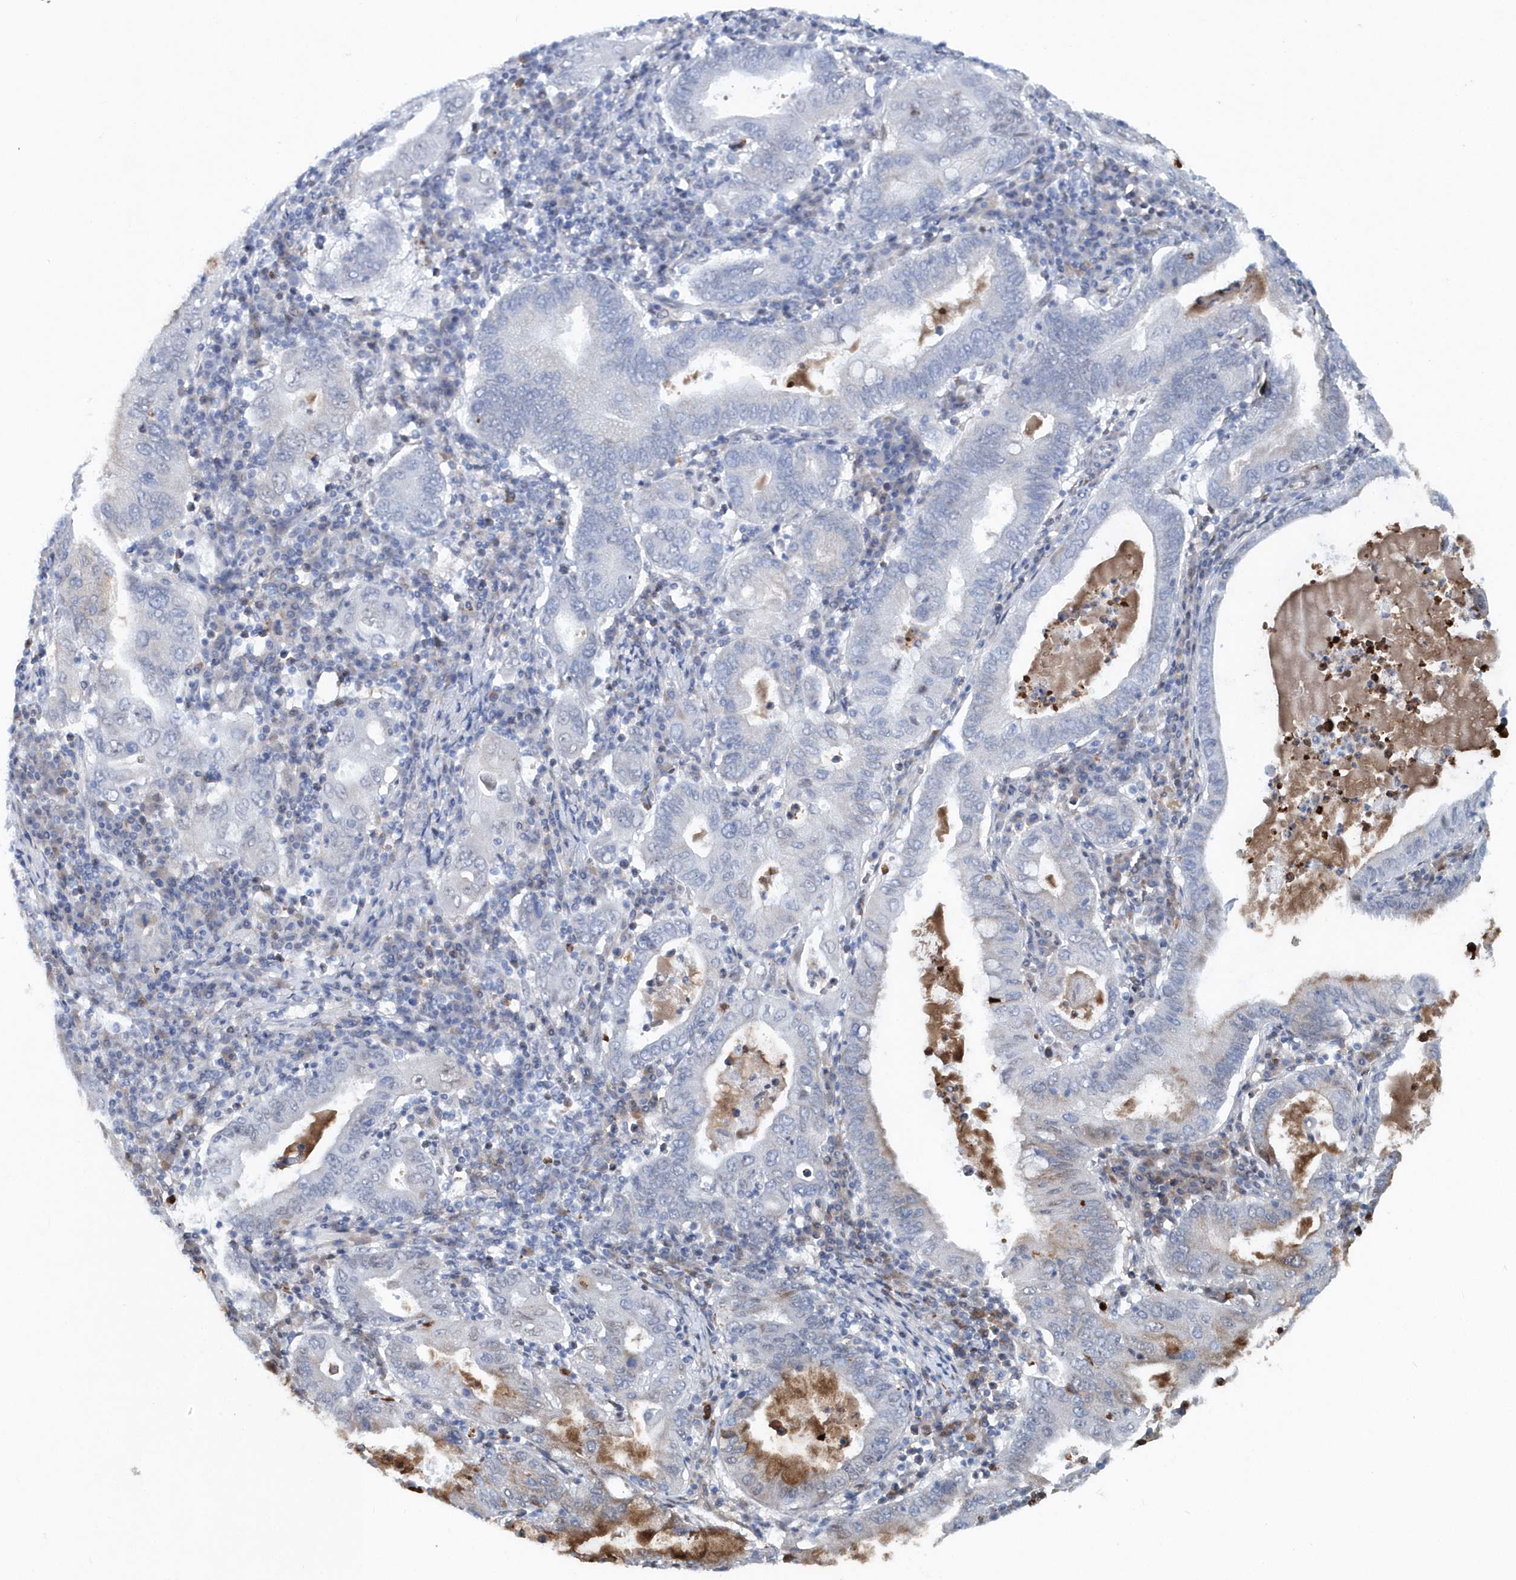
{"staining": {"intensity": "negative", "quantity": "none", "location": "none"}, "tissue": "stomach cancer", "cell_type": "Tumor cells", "image_type": "cancer", "snomed": [{"axis": "morphology", "description": "Normal tissue, NOS"}, {"axis": "morphology", "description": "Adenocarcinoma, NOS"}, {"axis": "topography", "description": "Esophagus"}, {"axis": "topography", "description": "Stomach, upper"}, {"axis": "topography", "description": "Peripheral nerve tissue"}], "caption": "An IHC micrograph of stomach adenocarcinoma is shown. There is no staining in tumor cells of stomach adenocarcinoma. (IHC, brightfield microscopy, high magnification).", "gene": "ASCL4", "patient": {"sex": "male", "age": 62}}